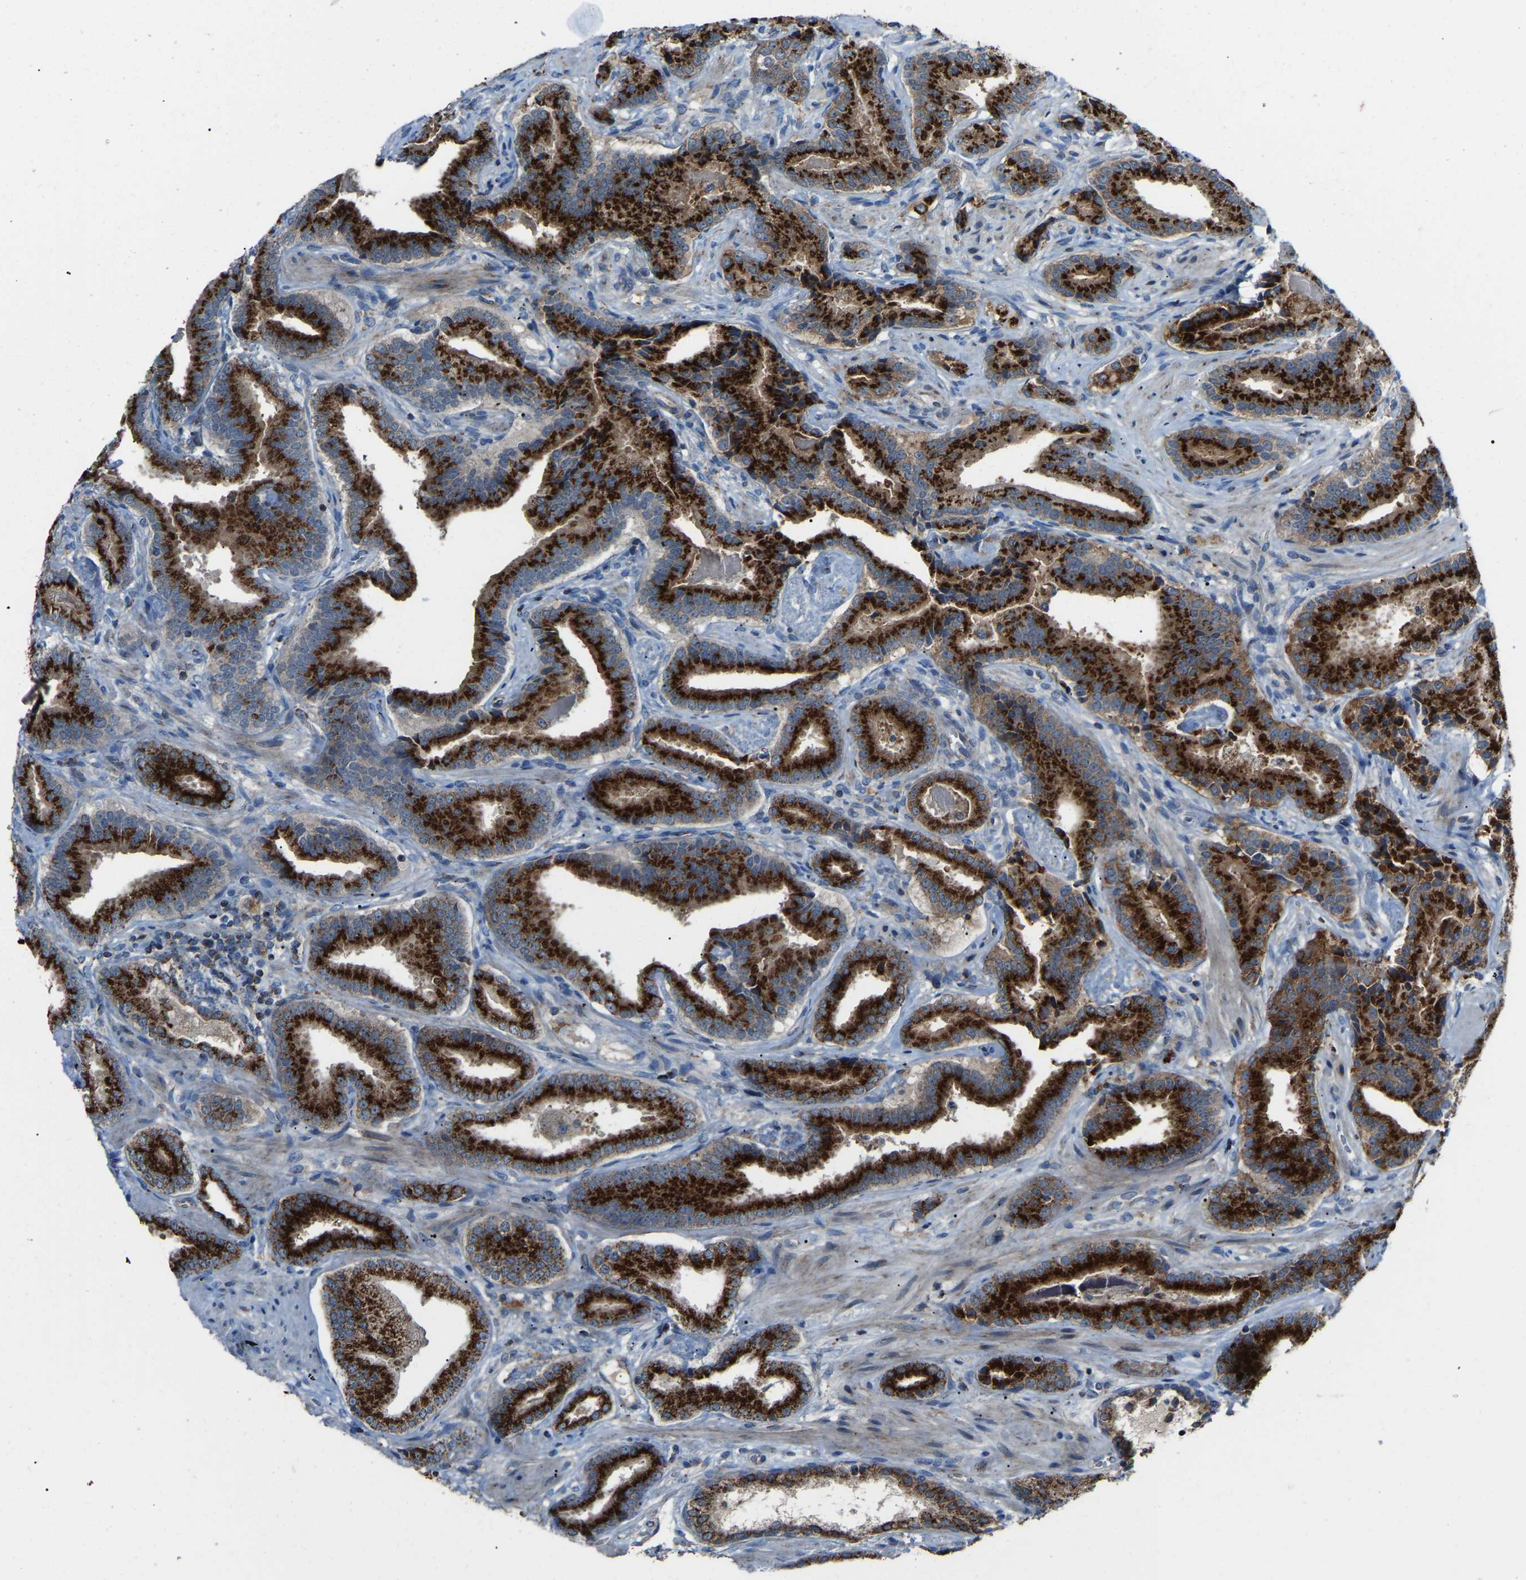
{"staining": {"intensity": "strong", "quantity": ">75%", "location": "cytoplasmic/membranous"}, "tissue": "prostate cancer", "cell_type": "Tumor cells", "image_type": "cancer", "snomed": [{"axis": "morphology", "description": "Adenocarcinoma, Low grade"}, {"axis": "topography", "description": "Prostate"}], "caption": "Protein expression analysis of human prostate adenocarcinoma (low-grade) reveals strong cytoplasmic/membranous expression in approximately >75% of tumor cells.", "gene": "CANT1", "patient": {"sex": "male", "age": 51}}